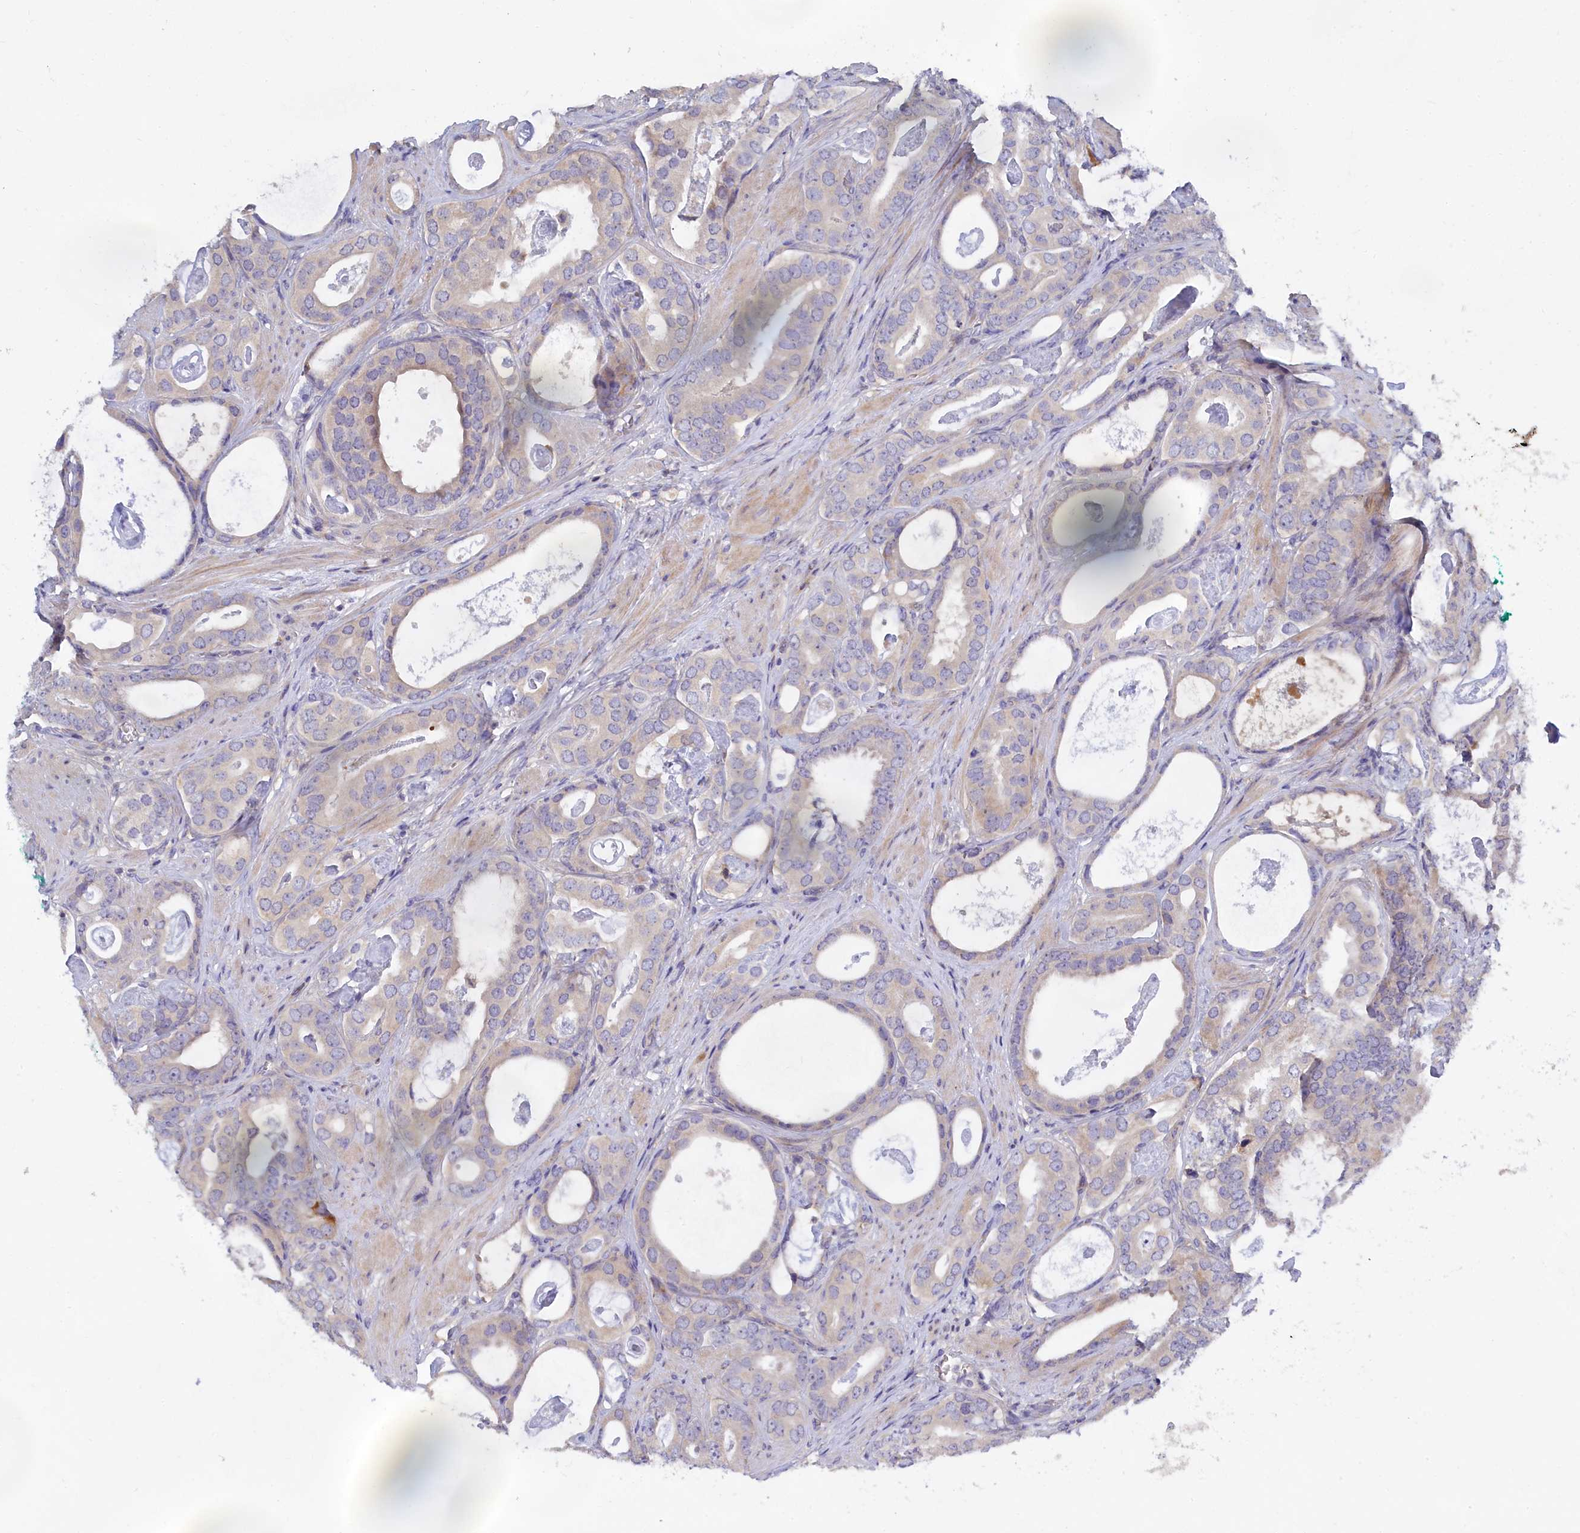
{"staining": {"intensity": "negative", "quantity": "none", "location": "none"}, "tissue": "prostate cancer", "cell_type": "Tumor cells", "image_type": "cancer", "snomed": [{"axis": "morphology", "description": "Adenocarcinoma, Low grade"}, {"axis": "topography", "description": "Prostate"}], "caption": "IHC photomicrograph of prostate low-grade adenocarcinoma stained for a protein (brown), which shows no expression in tumor cells. (Brightfield microscopy of DAB immunohistochemistry (IHC) at high magnification).", "gene": "SPATA5L1", "patient": {"sex": "male", "age": 71}}